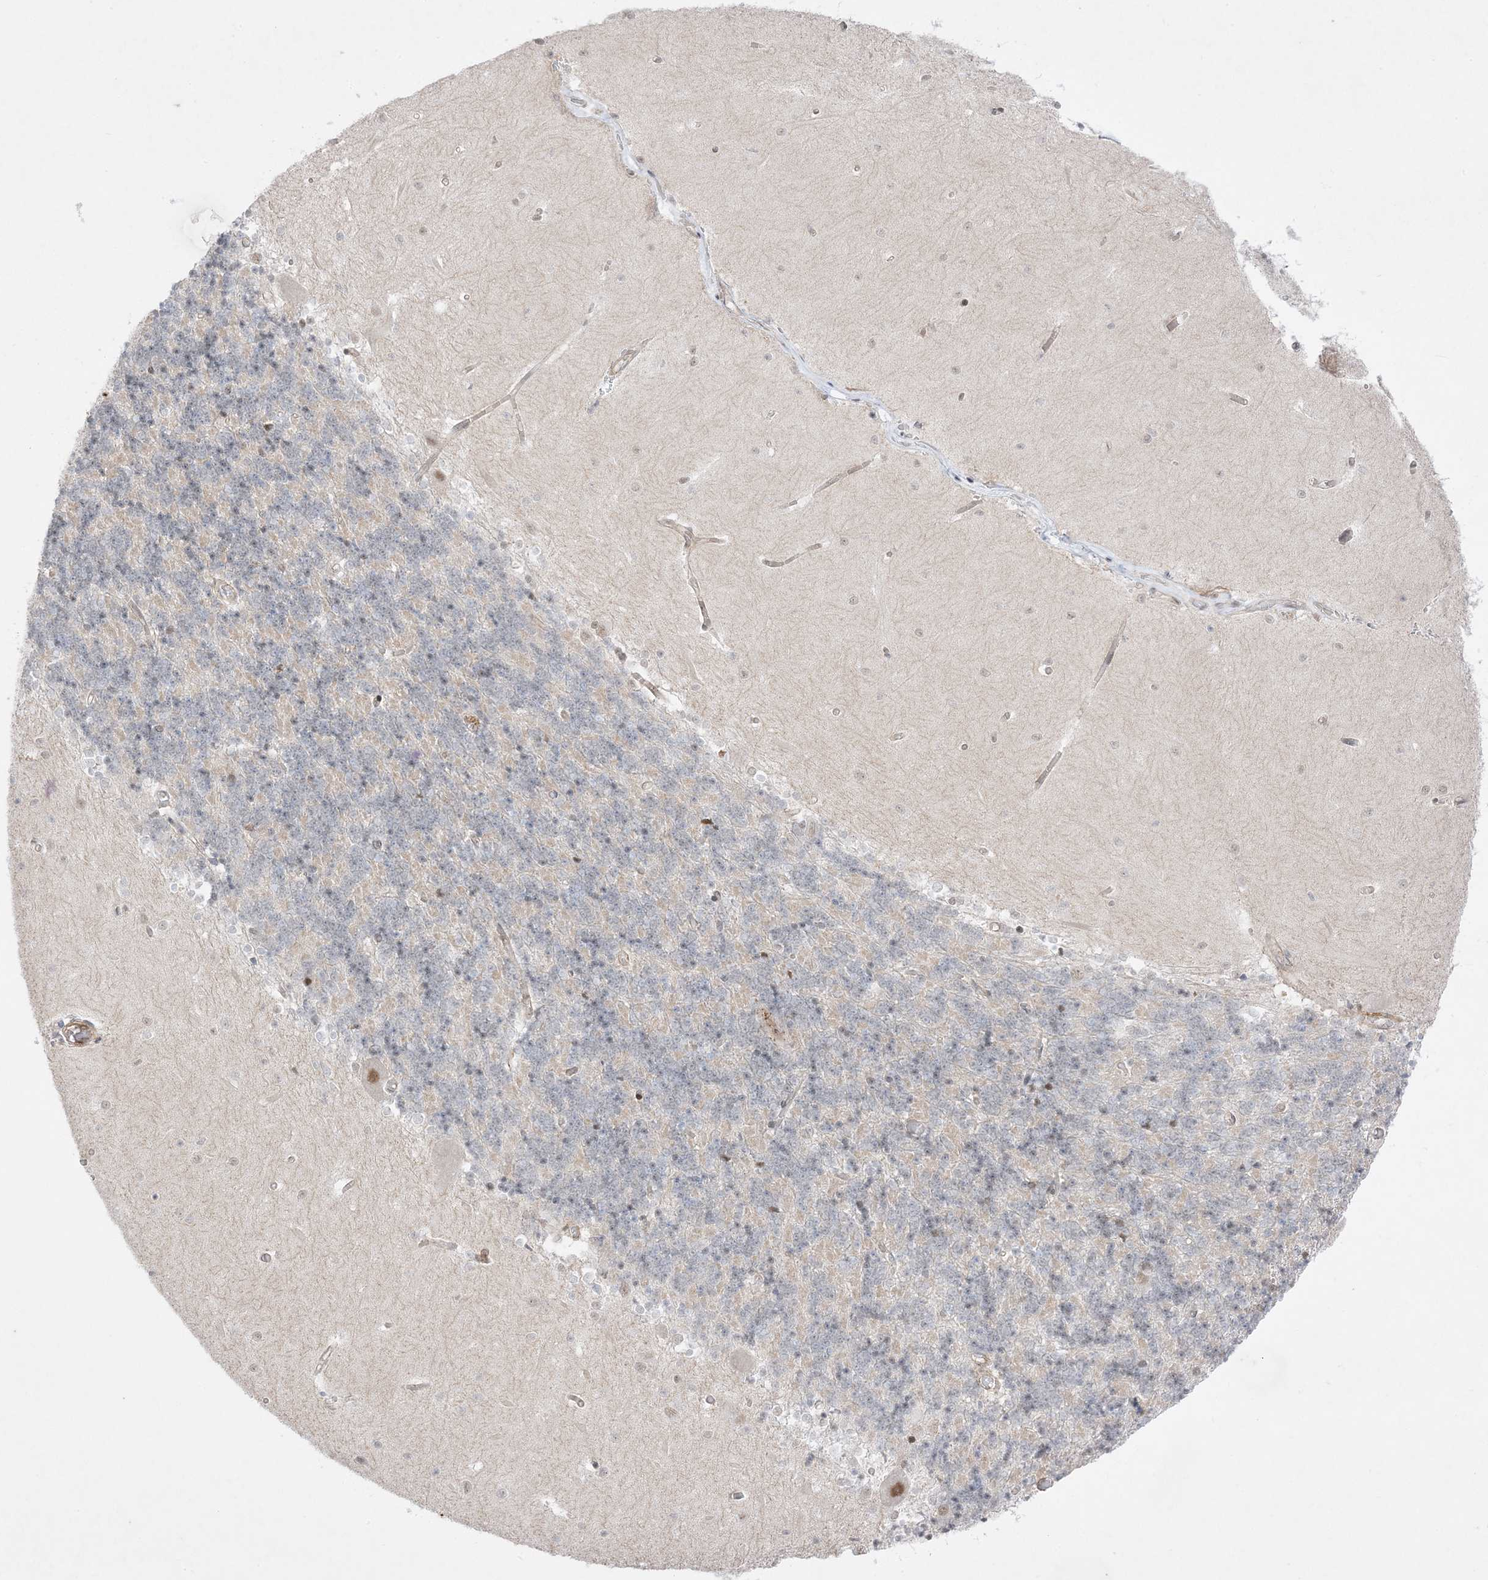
{"staining": {"intensity": "negative", "quantity": "none", "location": "none"}, "tissue": "cerebellum", "cell_type": "Cells in granular layer", "image_type": "normal", "snomed": [{"axis": "morphology", "description": "Normal tissue, NOS"}, {"axis": "topography", "description": "Cerebellum"}], "caption": "Immunohistochemistry (IHC) of unremarkable human cerebellum exhibits no staining in cells in granular layer. (DAB immunohistochemistry with hematoxylin counter stain).", "gene": "PTK6", "patient": {"sex": "male", "age": 37}}